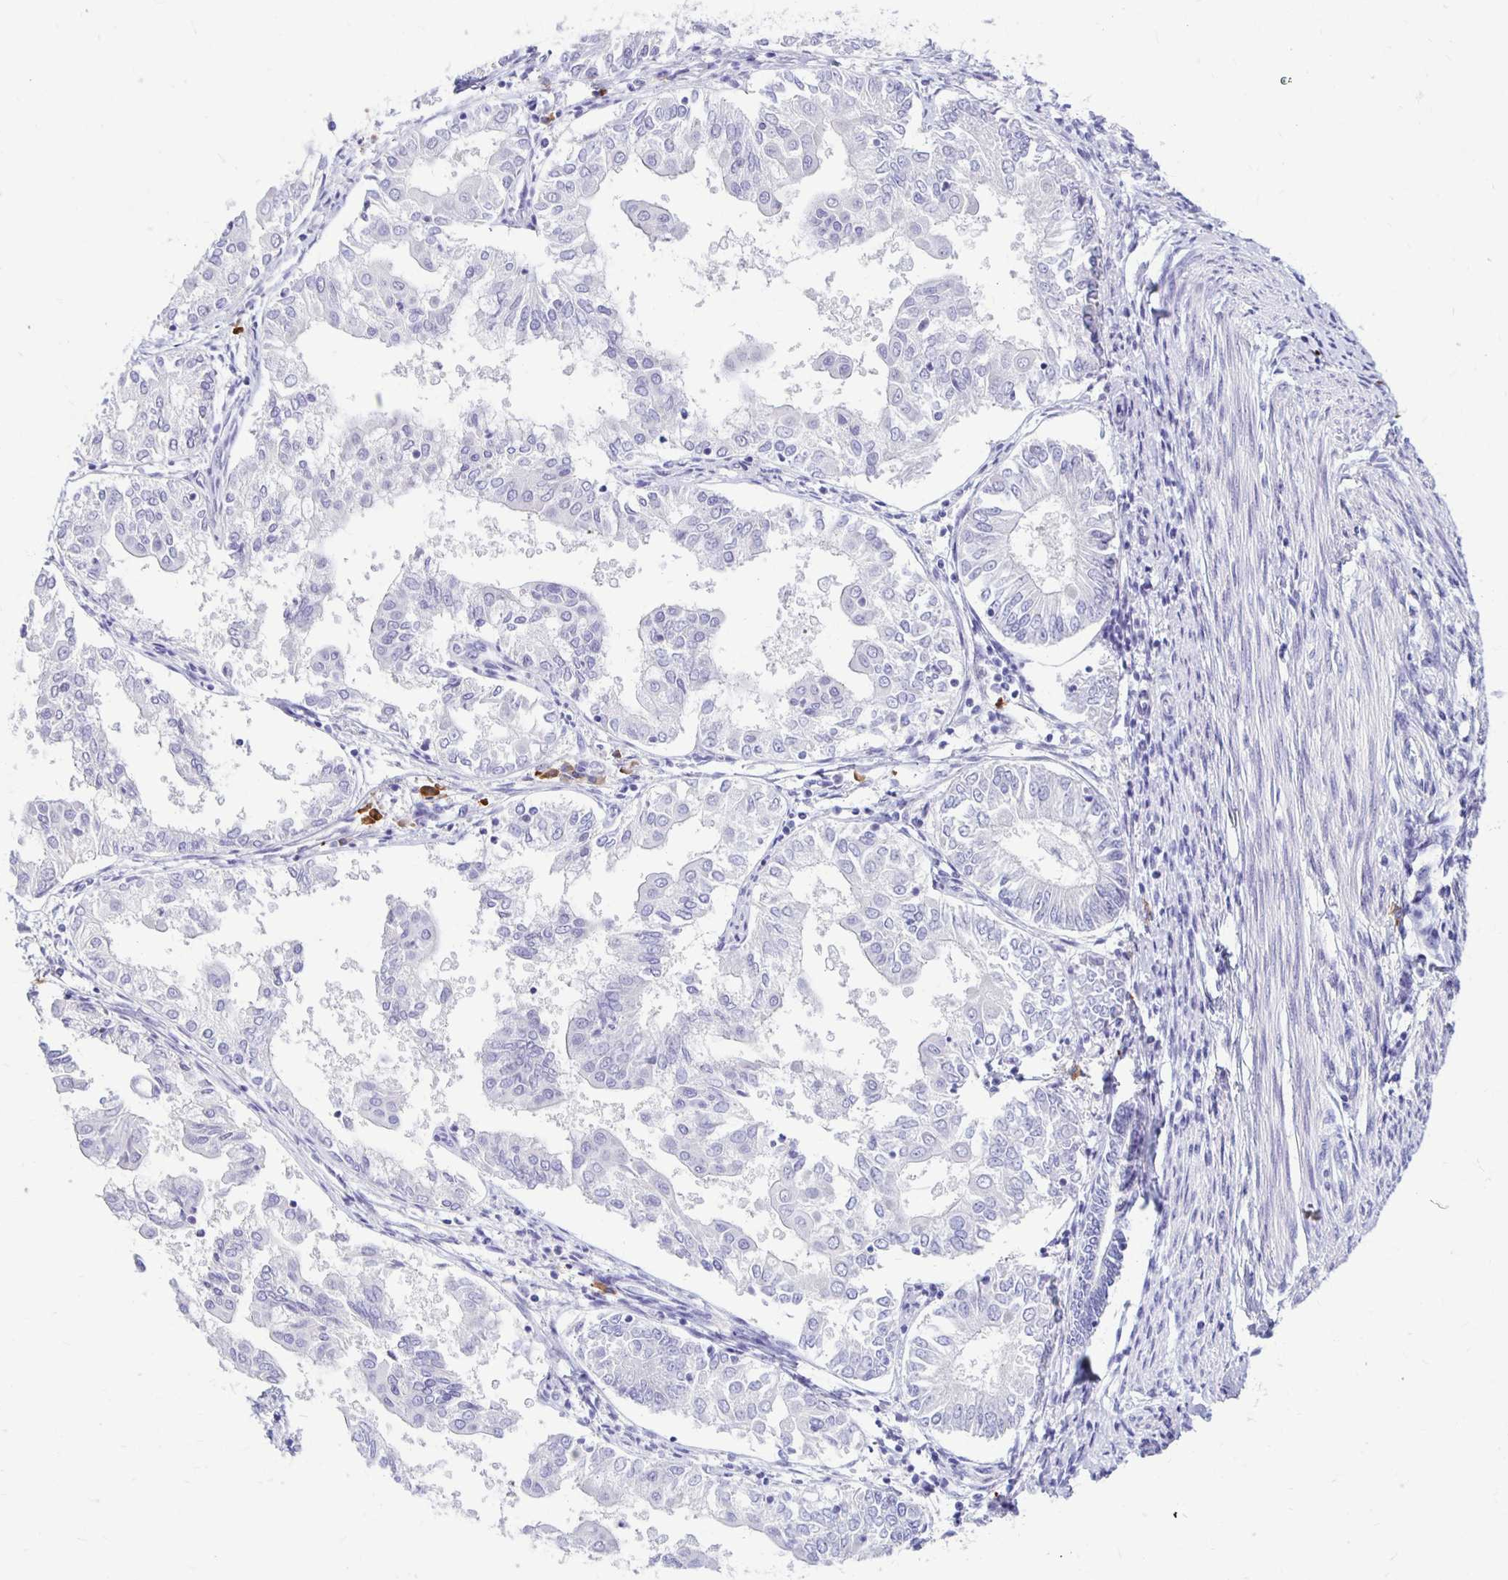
{"staining": {"intensity": "negative", "quantity": "none", "location": "none"}, "tissue": "endometrial cancer", "cell_type": "Tumor cells", "image_type": "cancer", "snomed": [{"axis": "morphology", "description": "Adenocarcinoma, NOS"}, {"axis": "topography", "description": "Endometrium"}], "caption": "DAB (3,3'-diaminobenzidine) immunohistochemical staining of endometrial cancer displays no significant staining in tumor cells.", "gene": "FNTB", "patient": {"sex": "female", "age": 68}}